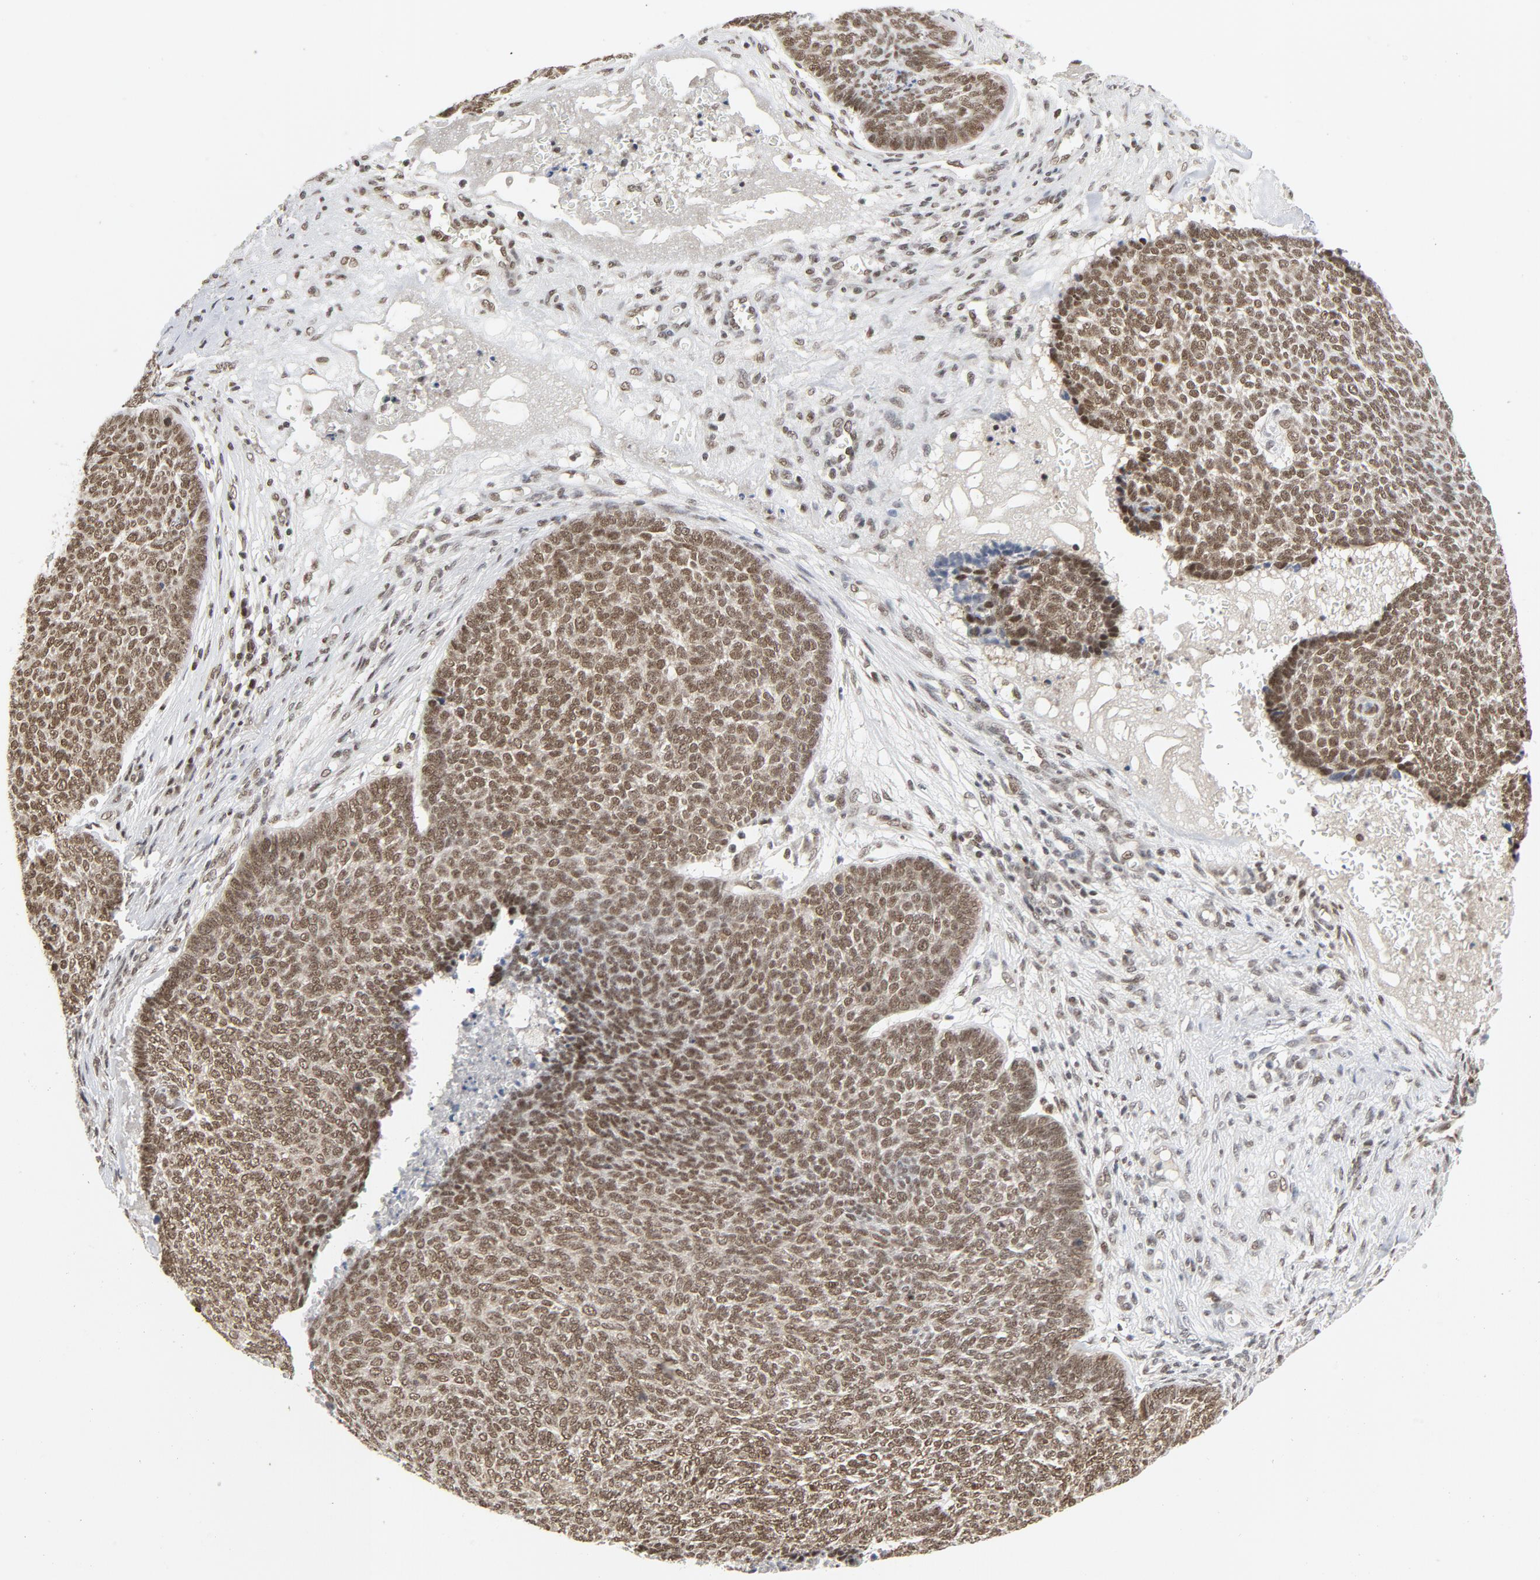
{"staining": {"intensity": "moderate", "quantity": ">75%", "location": "nuclear"}, "tissue": "skin cancer", "cell_type": "Tumor cells", "image_type": "cancer", "snomed": [{"axis": "morphology", "description": "Basal cell carcinoma"}, {"axis": "topography", "description": "Skin"}], "caption": "Protein expression analysis of skin cancer (basal cell carcinoma) exhibits moderate nuclear expression in approximately >75% of tumor cells. (Stains: DAB (3,3'-diaminobenzidine) in brown, nuclei in blue, Microscopy: brightfield microscopy at high magnification).", "gene": "ERCC1", "patient": {"sex": "male", "age": 84}}